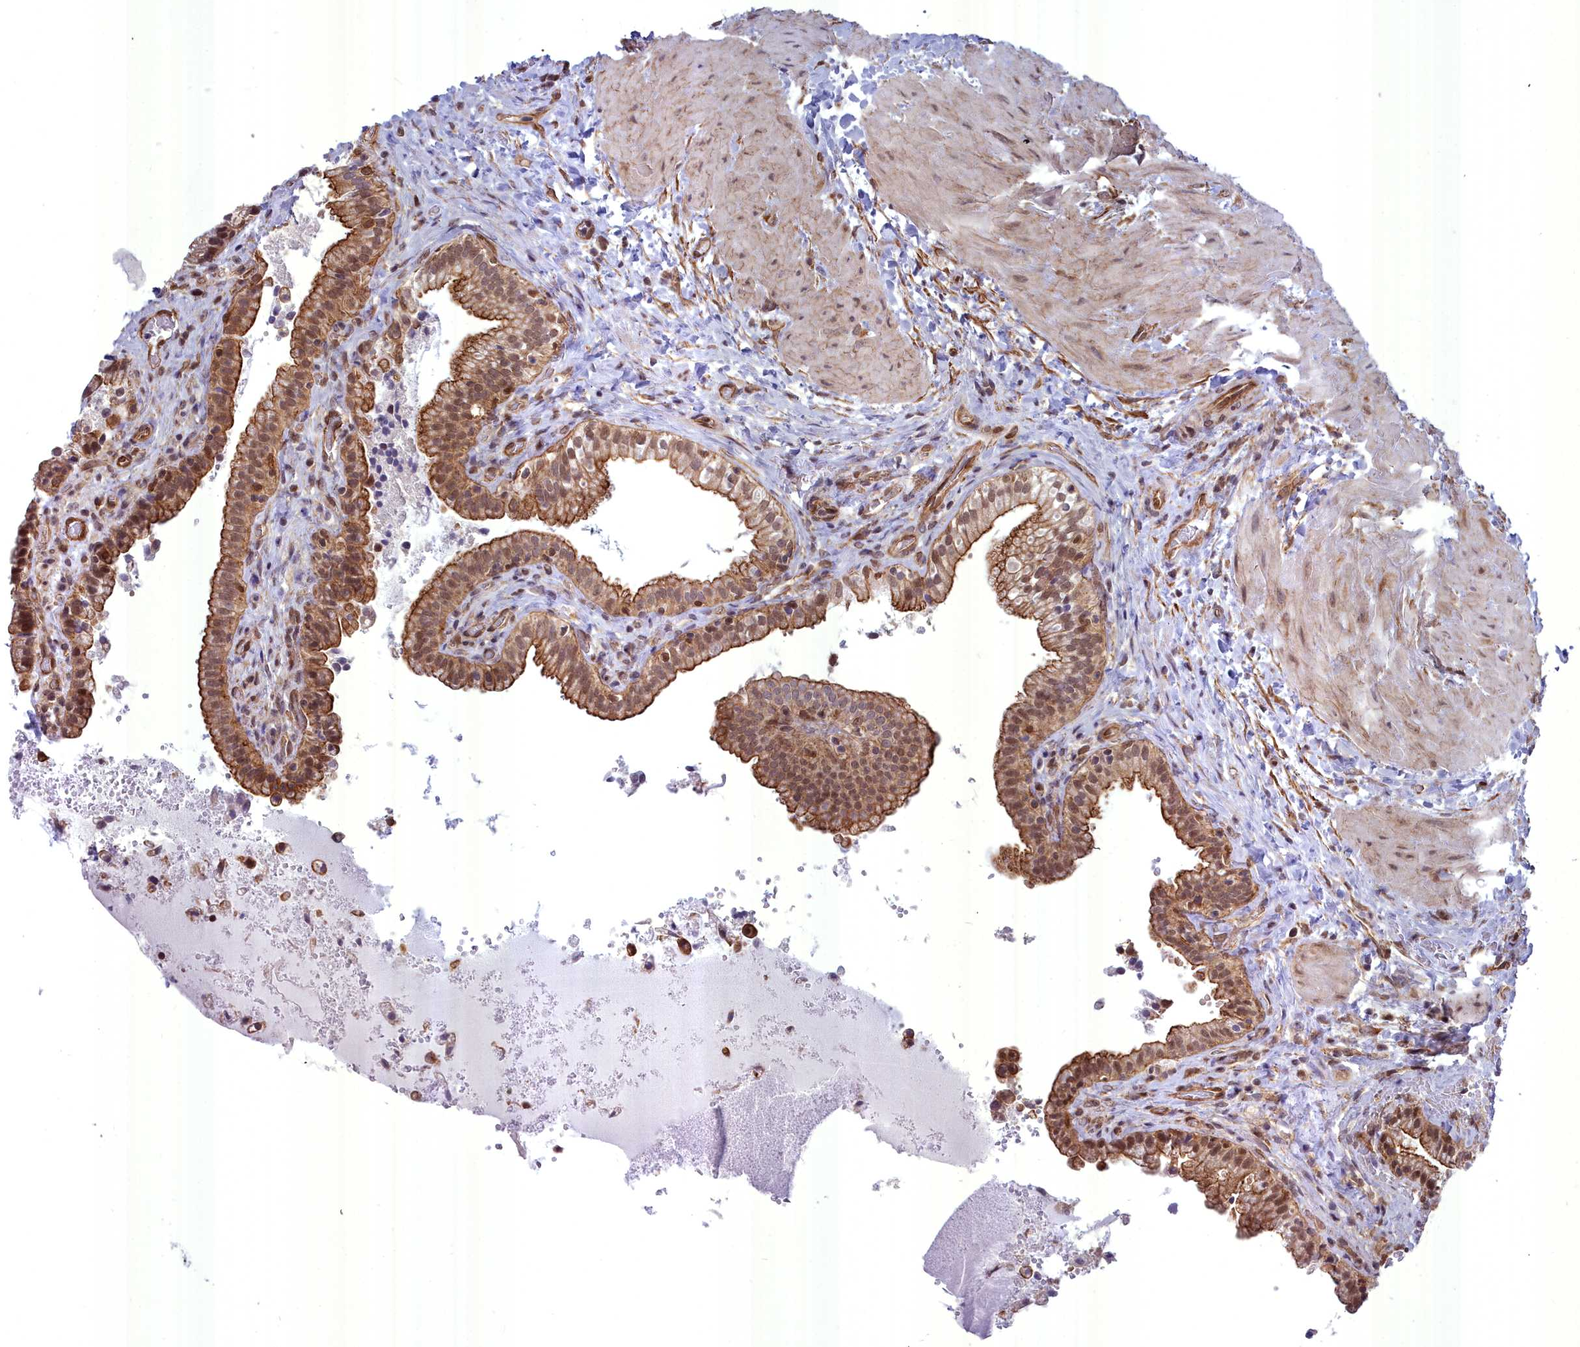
{"staining": {"intensity": "moderate", "quantity": ">75%", "location": "cytoplasmic/membranous,nuclear"}, "tissue": "gallbladder", "cell_type": "Glandular cells", "image_type": "normal", "snomed": [{"axis": "morphology", "description": "Normal tissue, NOS"}, {"axis": "topography", "description": "Gallbladder"}], "caption": "Immunohistochemical staining of normal human gallbladder shows medium levels of moderate cytoplasmic/membranous,nuclear staining in approximately >75% of glandular cells. (DAB = brown stain, brightfield microscopy at high magnification).", "gene": "YJU2", "patient": {"sex": "male", "age": 24}}